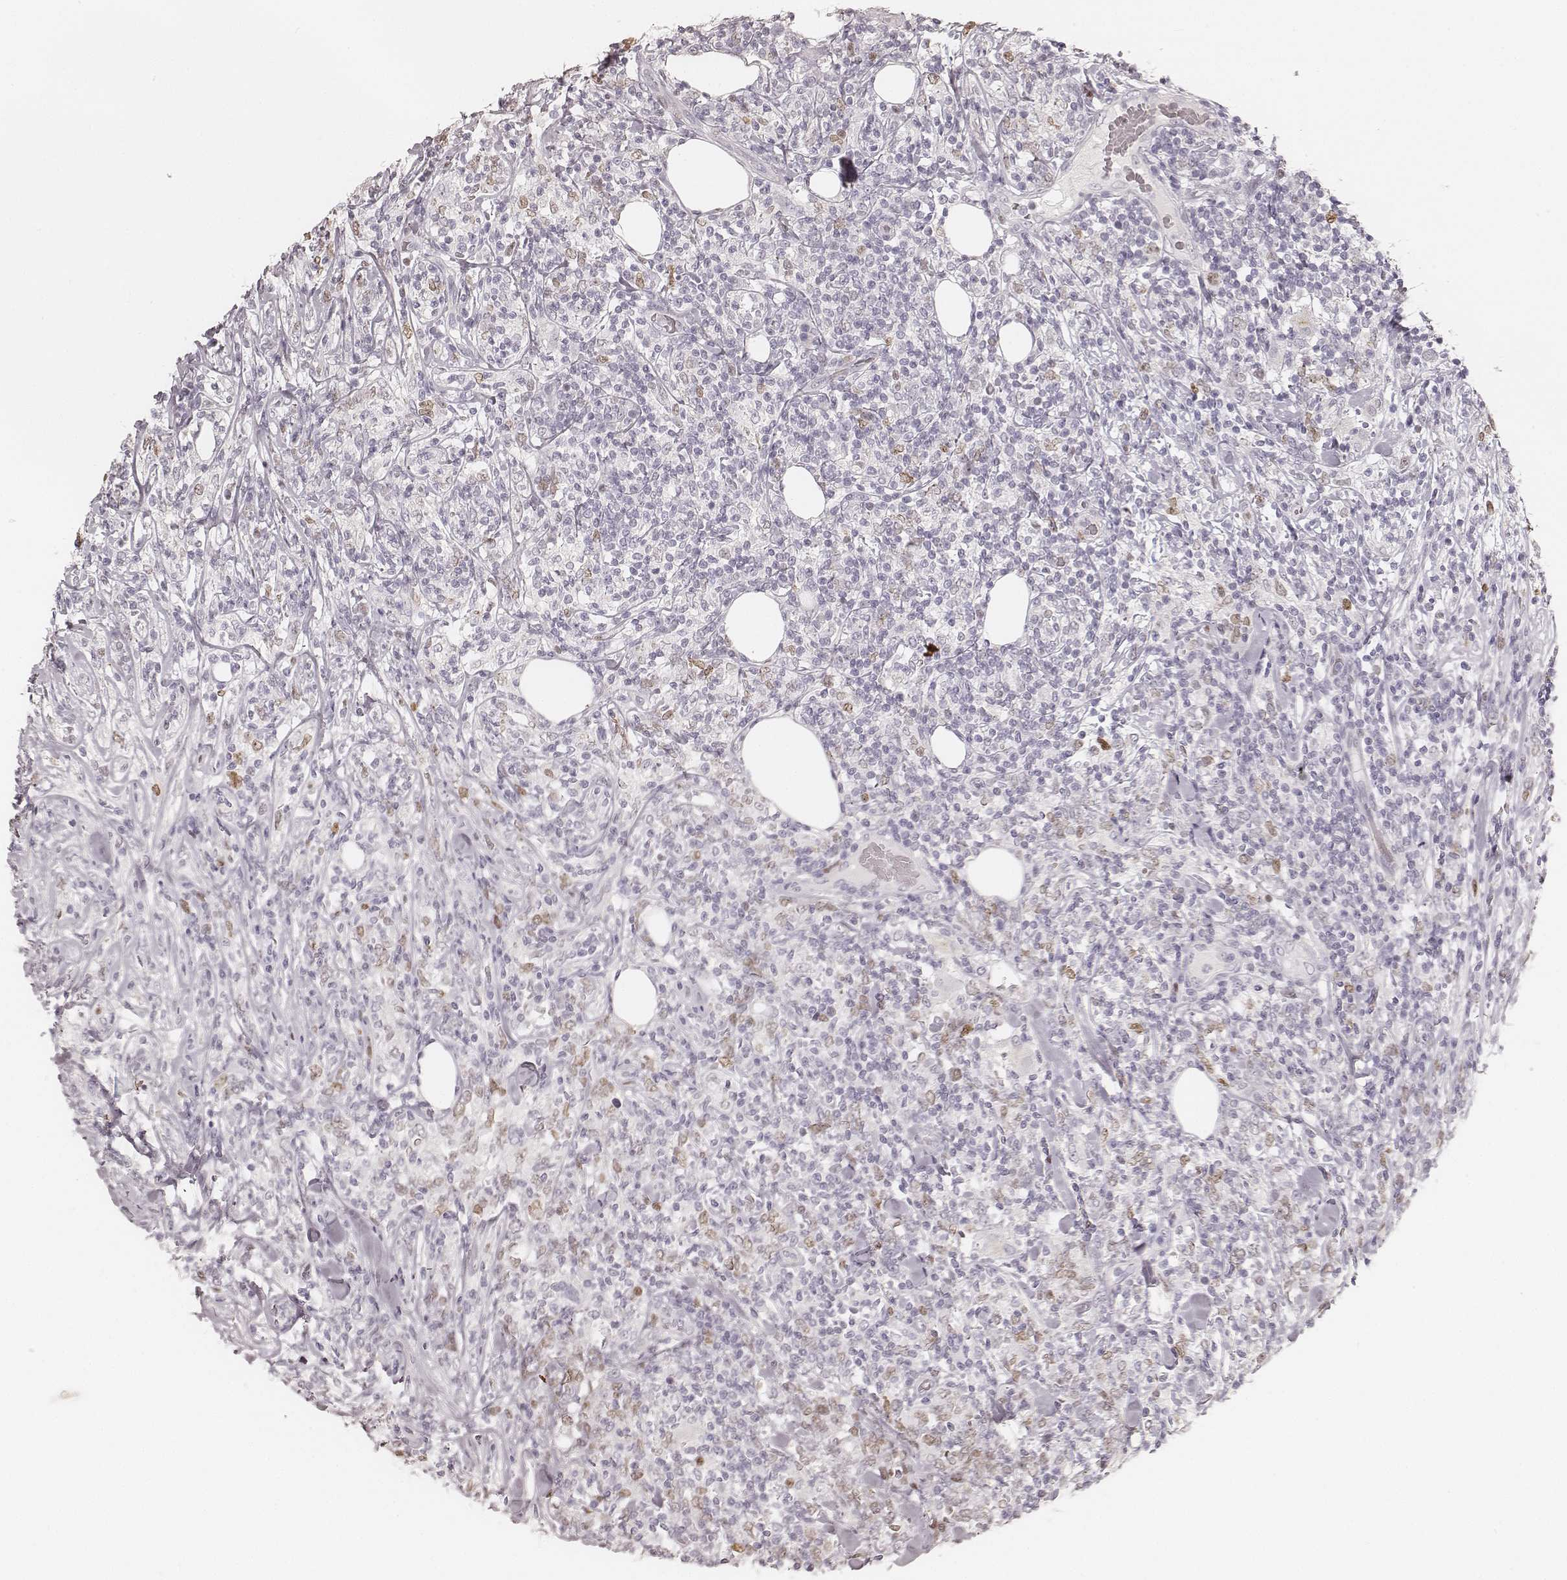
{"staining": {"intensity": "negative", "quantity": "none", "location": "none"}, "tissue": "lymphoma", "cell_type": "Tumor cells", "image_type": "cancer", "snomed": [{"axis": "morphology", "description": "Malignant lymphoma, non-Hodgkin's type, High grade"}, {"axis": "topography", "description": "Lymph node"}], "caption": "Immunohistochemistry image of lymphoma stained for a protein (brown), which exhibits no positivity in tumor cells.", "gene": "TEX37", "patient": {"sex": "female", "age": 84}}